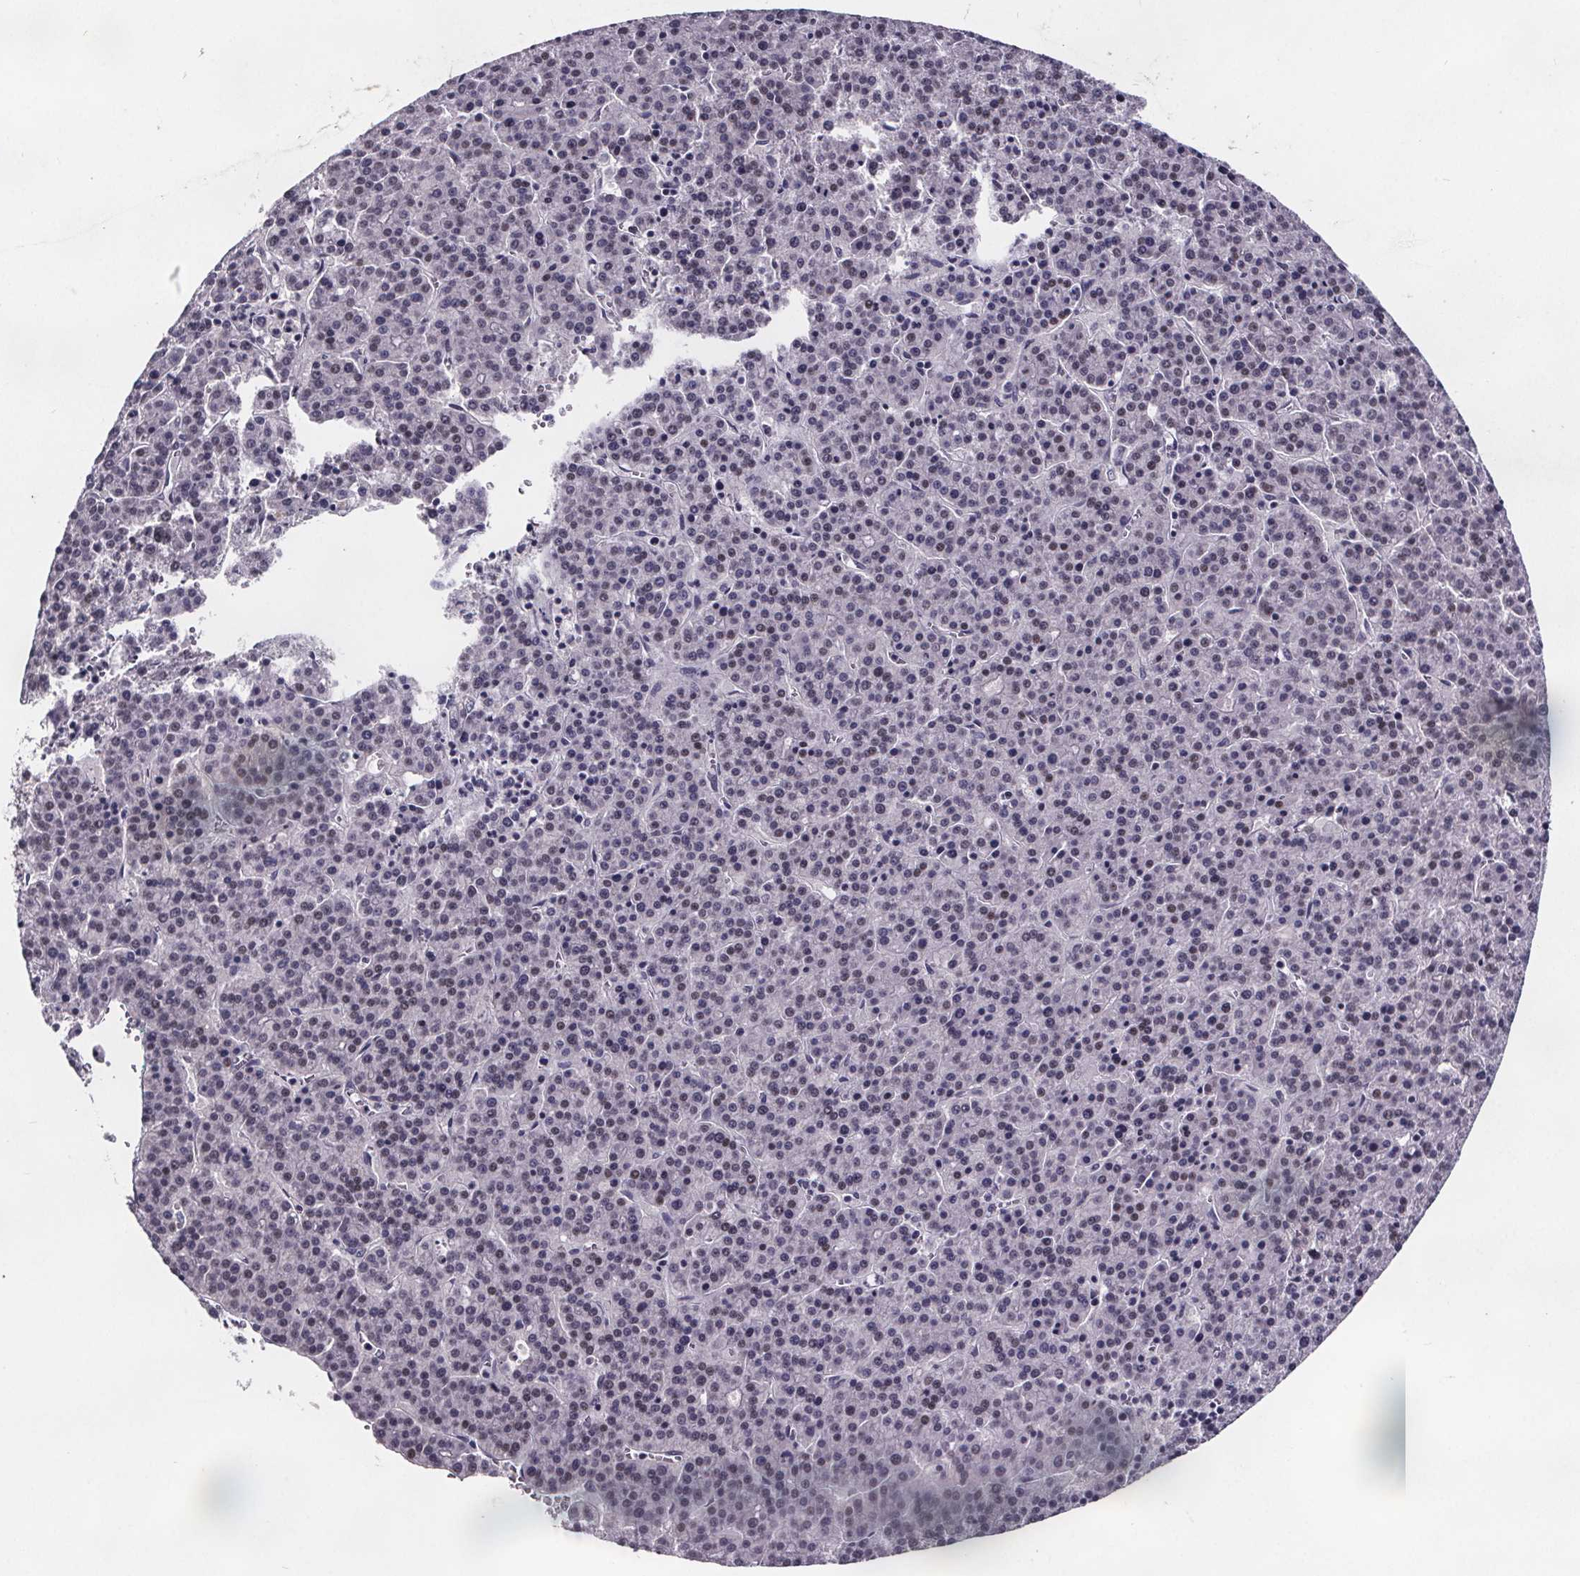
{"staining": {"intensity": "negative", "quantity": "none", "location": "none"}, "tissue": "liver cancer", "cell_type": "Tumor cells", "image_type": "cancer", "snomed": [{"axis": "morphology", "description": "Carcinoma, Hepatocellular, NOS"}, {"axis": "topography", "description": "Liver"}], "caption": "IHC of hepatocellular carcinoma (liver) demonstrates no expression in tumor cells.", "gene": "AR", "patient": {"sex": "female", "age": 58}}